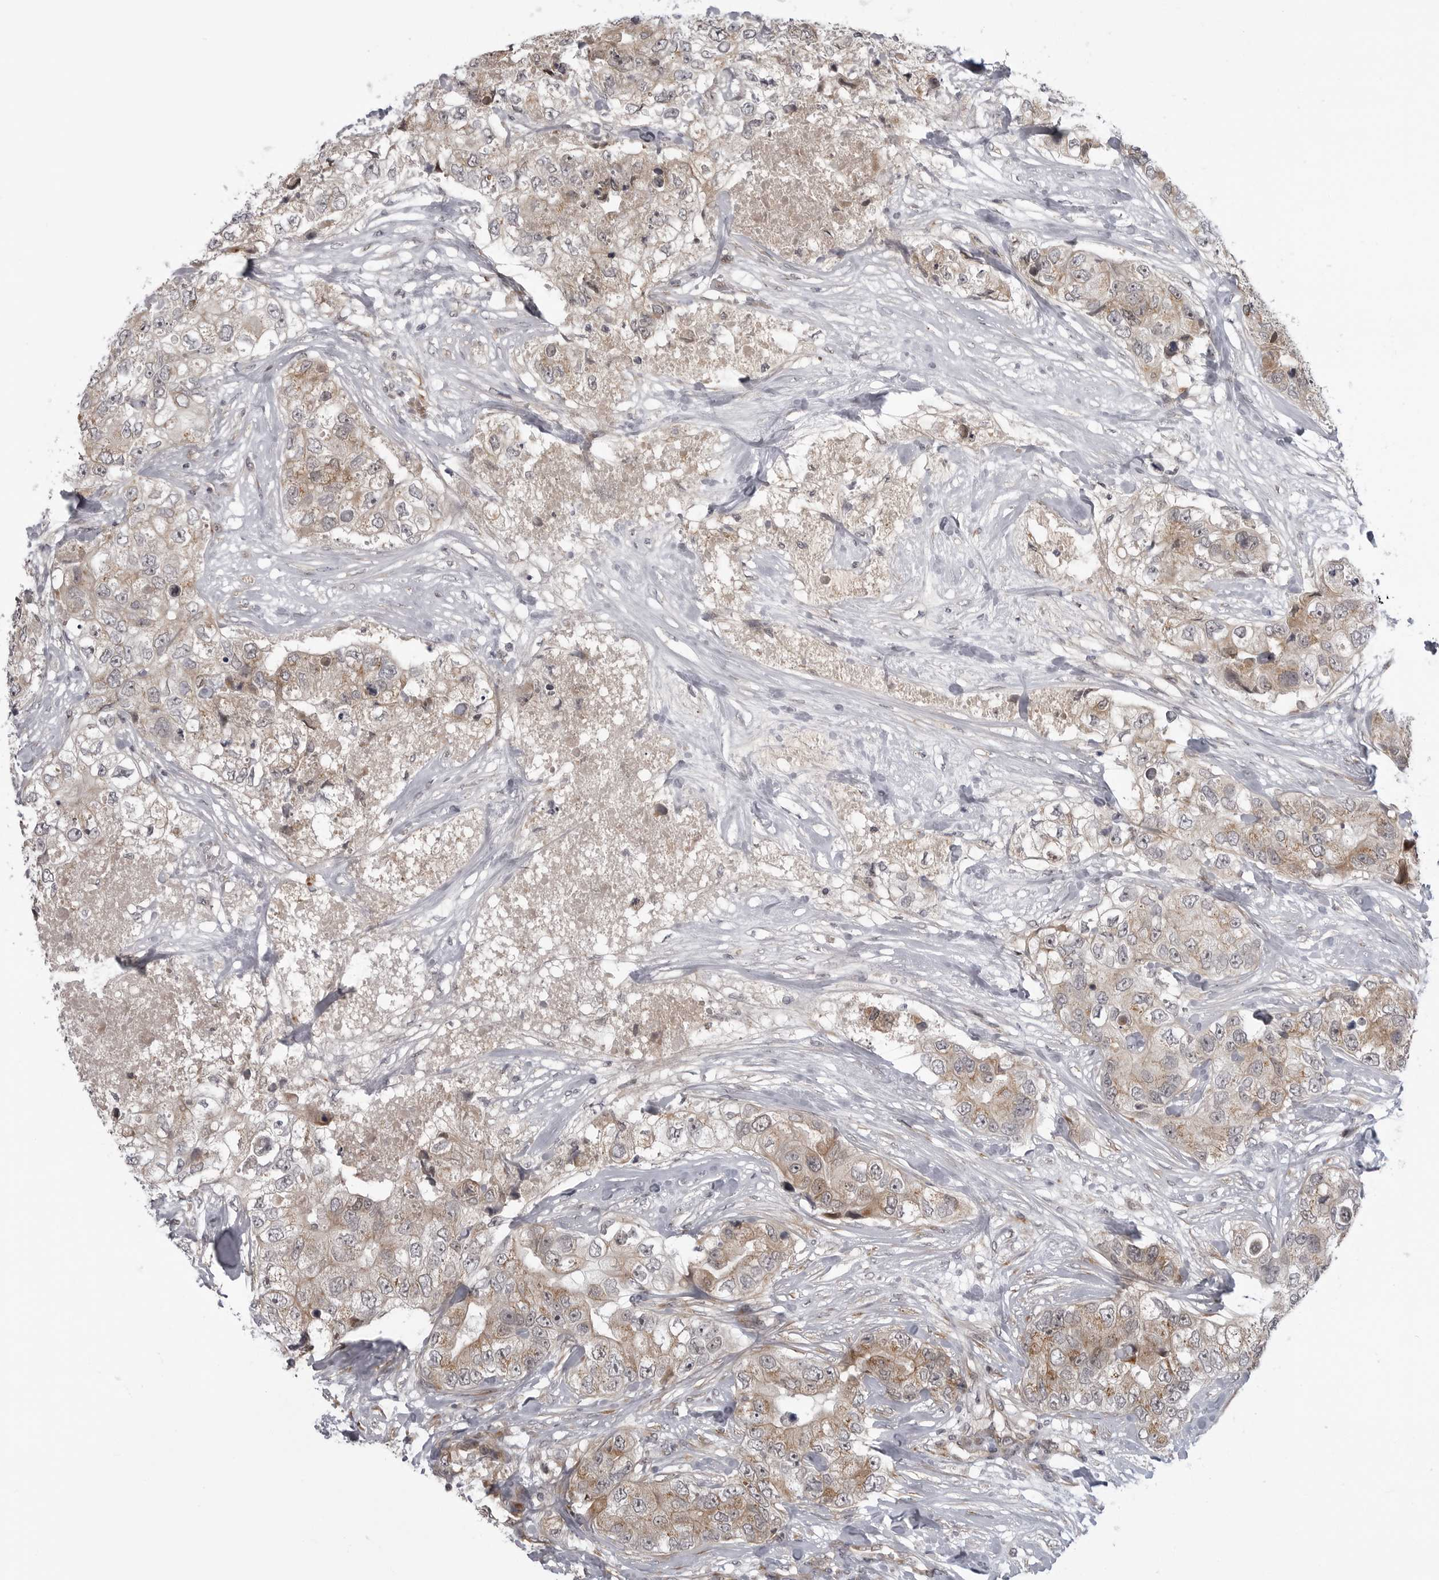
{"staining": {"intensity": "weak", "quantity": ">75%", "location": "cytoplasmic/membranous"}, "tissue": "breast cancer", "cell_type": "Tumor cells", "image_type": "cancer", "snomed": [{"axis": "morphology", "description": "Duct carcinoma"}, {"axis": "topography", "description": "Breast"}], "caption": "A brown stain highlights weak cytoplasmic/membranous positivity of a protein in human infiltrating ductal carcinoma (breast) tumor cells.", "gene": "LRRC45", "patient": {"sex": "female", "age": 62}}